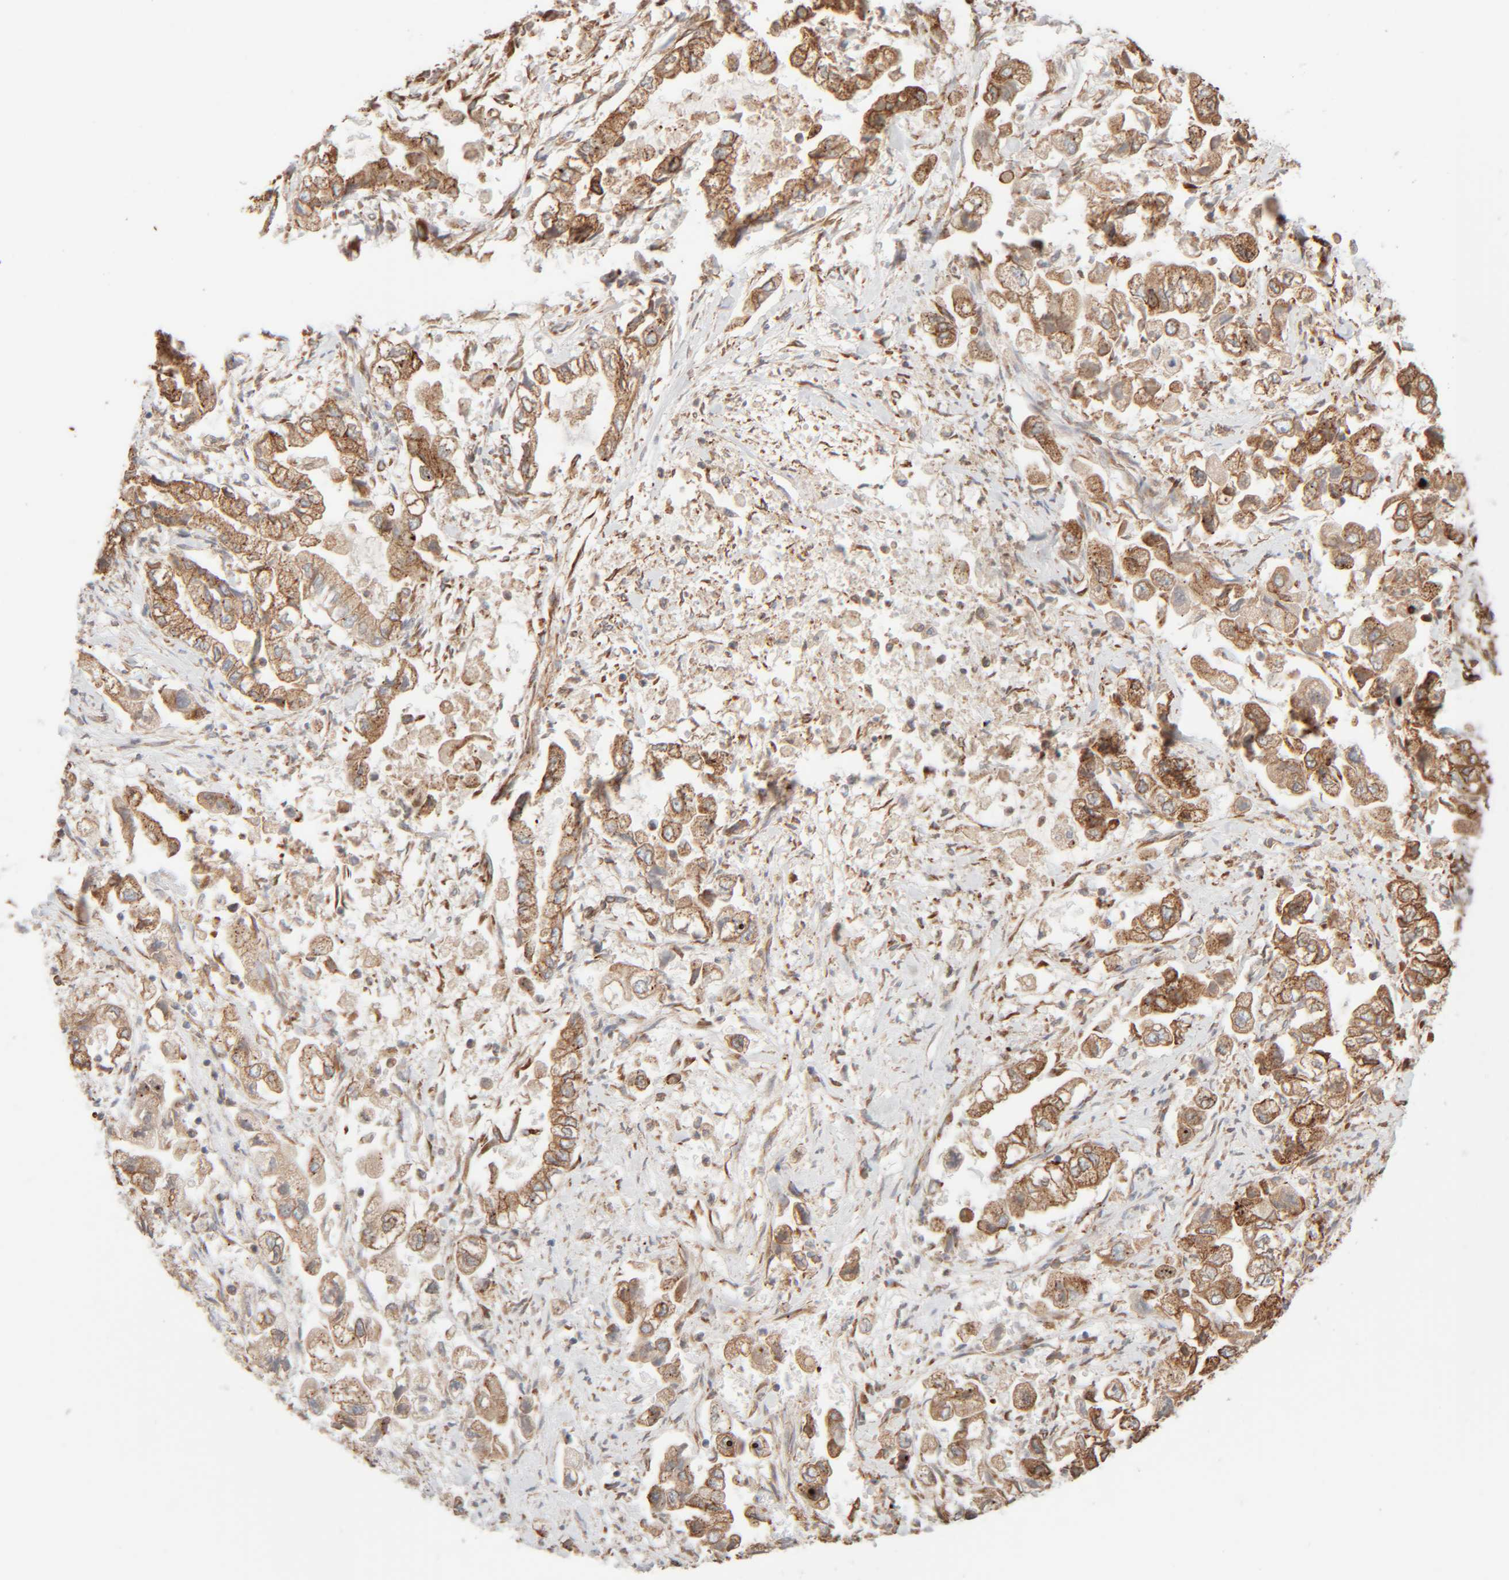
{"staining": {"intensity": "moderate", "quantity": ">75%", "location": "cytoplasmic/membranous"}, "tissue": "stomach cancer", "cell_type": "Tumor cells", "image_type": "cancer", "snomed": [{"axis": "morphology", "description": "Normal tissue, NOS"}, {"axis": "morphology", "description": "Adenocarcinoma, NOS"}, {"axis": "topography", "description": "Stomach"}], "caption": "An immunohistochemistry image of tumor tissue is shown. Protein staining in brown labels moderate cytoplasmic/membranous positivity in stomach cancer within tumor cells.", "gene": "INTS1", "patient": {"sex": "male", "age": 62}}